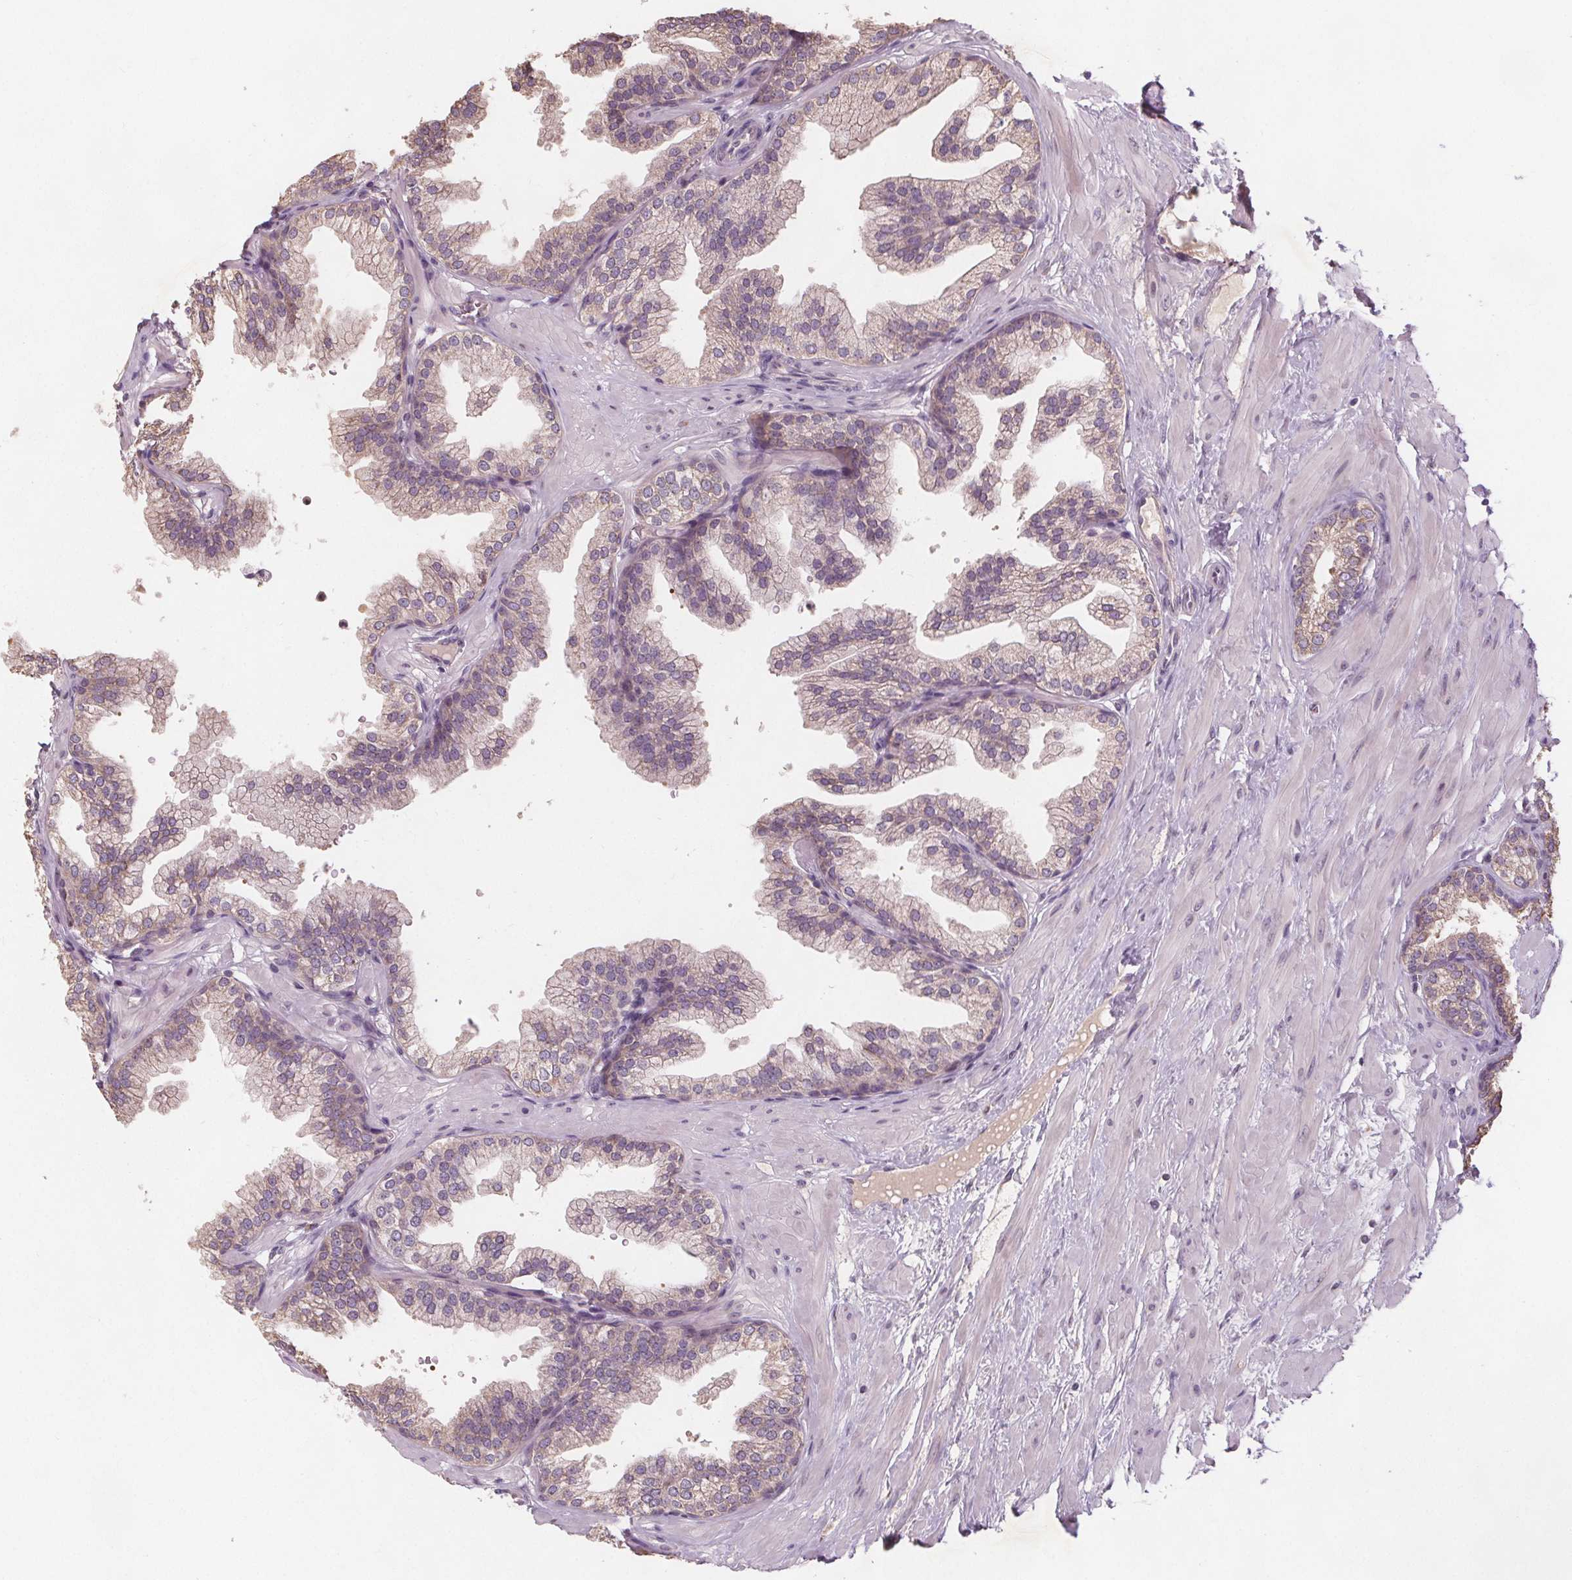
{"staining": {"intensity": "moderate", "quantity": "25%-75%", "location": "cytoplasmic/membranous"}, "tissue": "prostate", "cell_type": "Glandular cells", "image_type": "normal", "snomed": [{"axis": "morphology", "description": "Normal tissue, NOS"}, {"axis": "topography", "description": "Prostate"}], "caption": "Prostate stained for a protein displays moderate cytoplasmic/membranous positivity in glandular cells. (brown staining indicates protein expression, while blue staining denotes nuclei).", "gene": "TMEM80", "patient": {"sex": "male", "age": 37}}